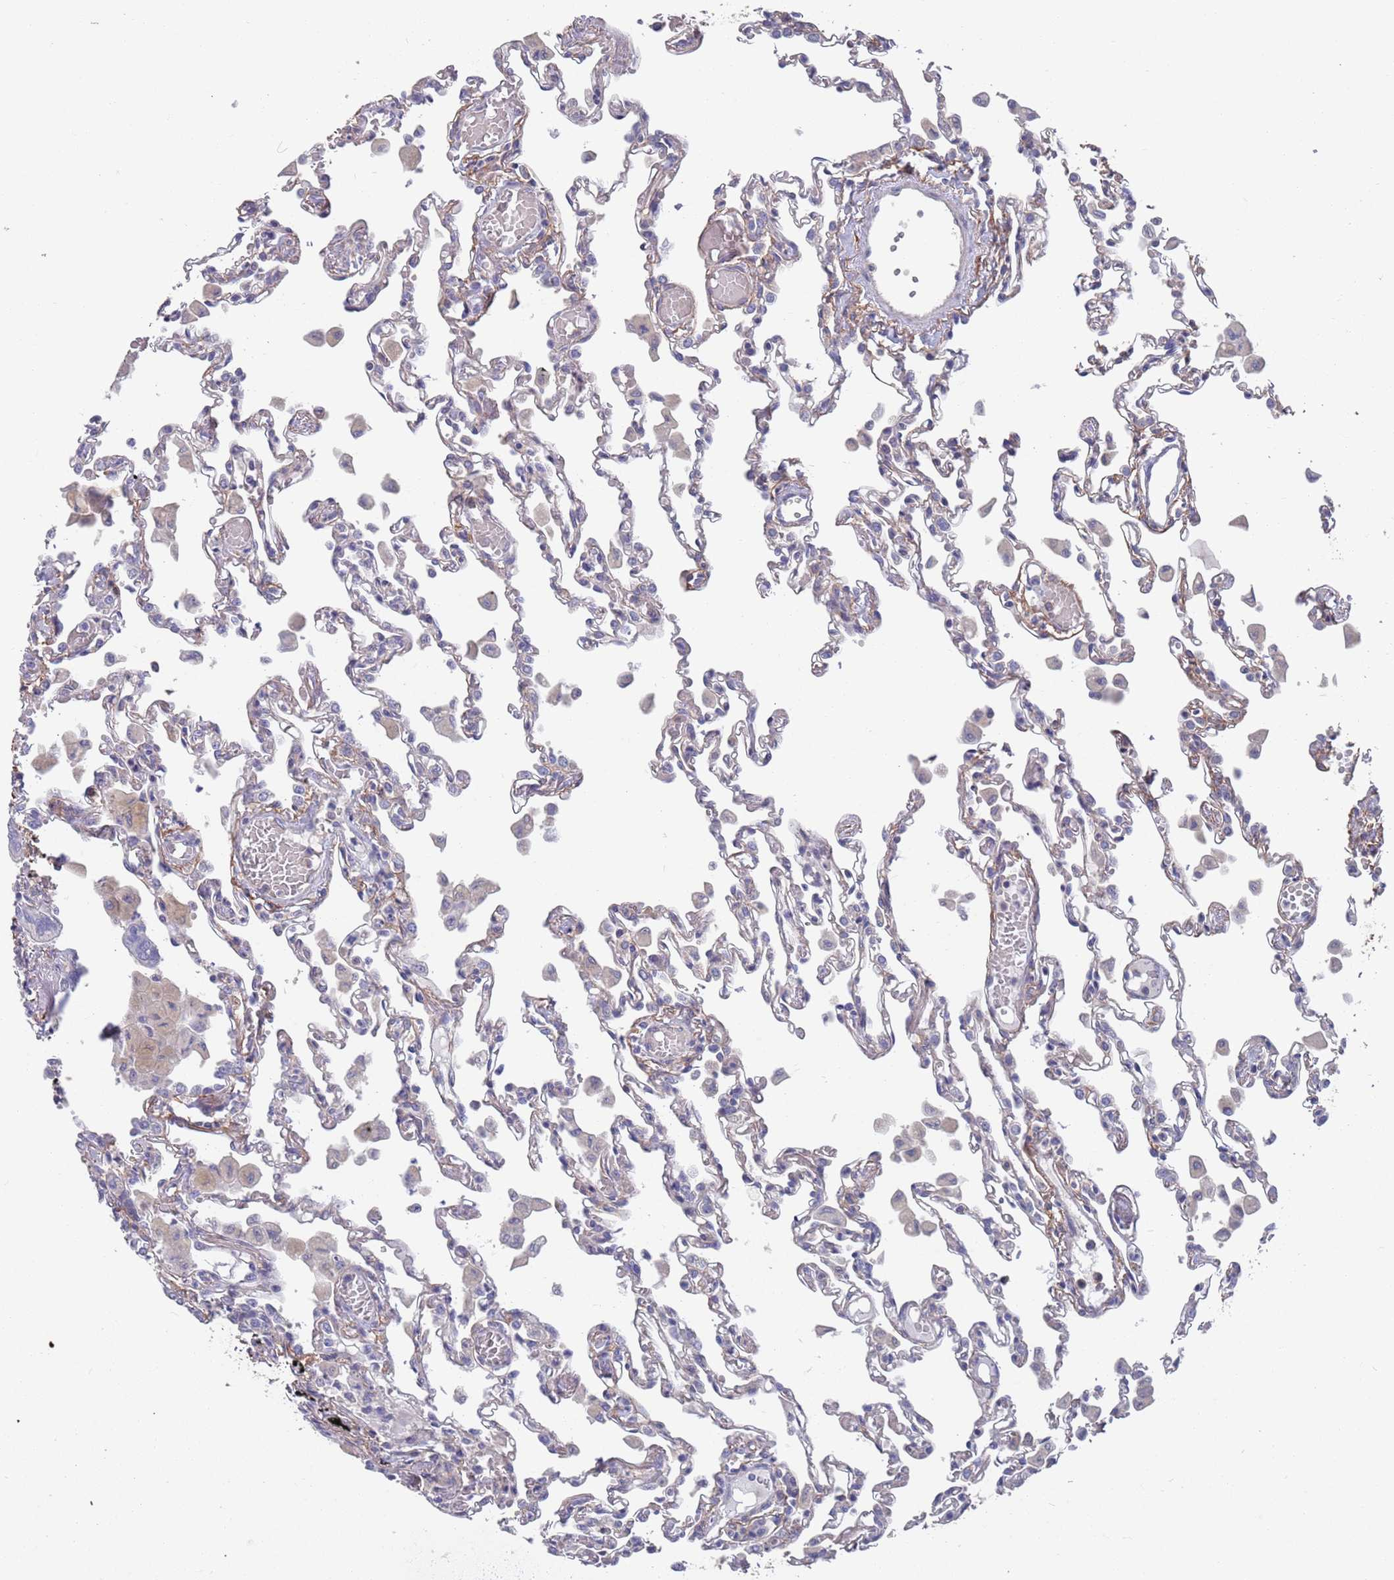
{"staining": {"intensity": "weak", "quantity": "25%-75%", "location": "cytoplasmic/membranous"}, "tissue": "lung", "cell_type": "Alveolar cells", "image_type": "normal", "snomed": [{"axis": "morphology", "description": "Normal tissue, NOS"}, {"axis": "topography", "description": "Bronchus"}, {"axis": "topography", "description": "Lung"}], "caption": "Immunohistochemistry of benign human lung demonstrates low levels of weak cytoplasmic/membranous positivity in about 25%-75% of alveolar cells.", "gene": "ANK2", "patient": {"sex": "female", "age": 49}}